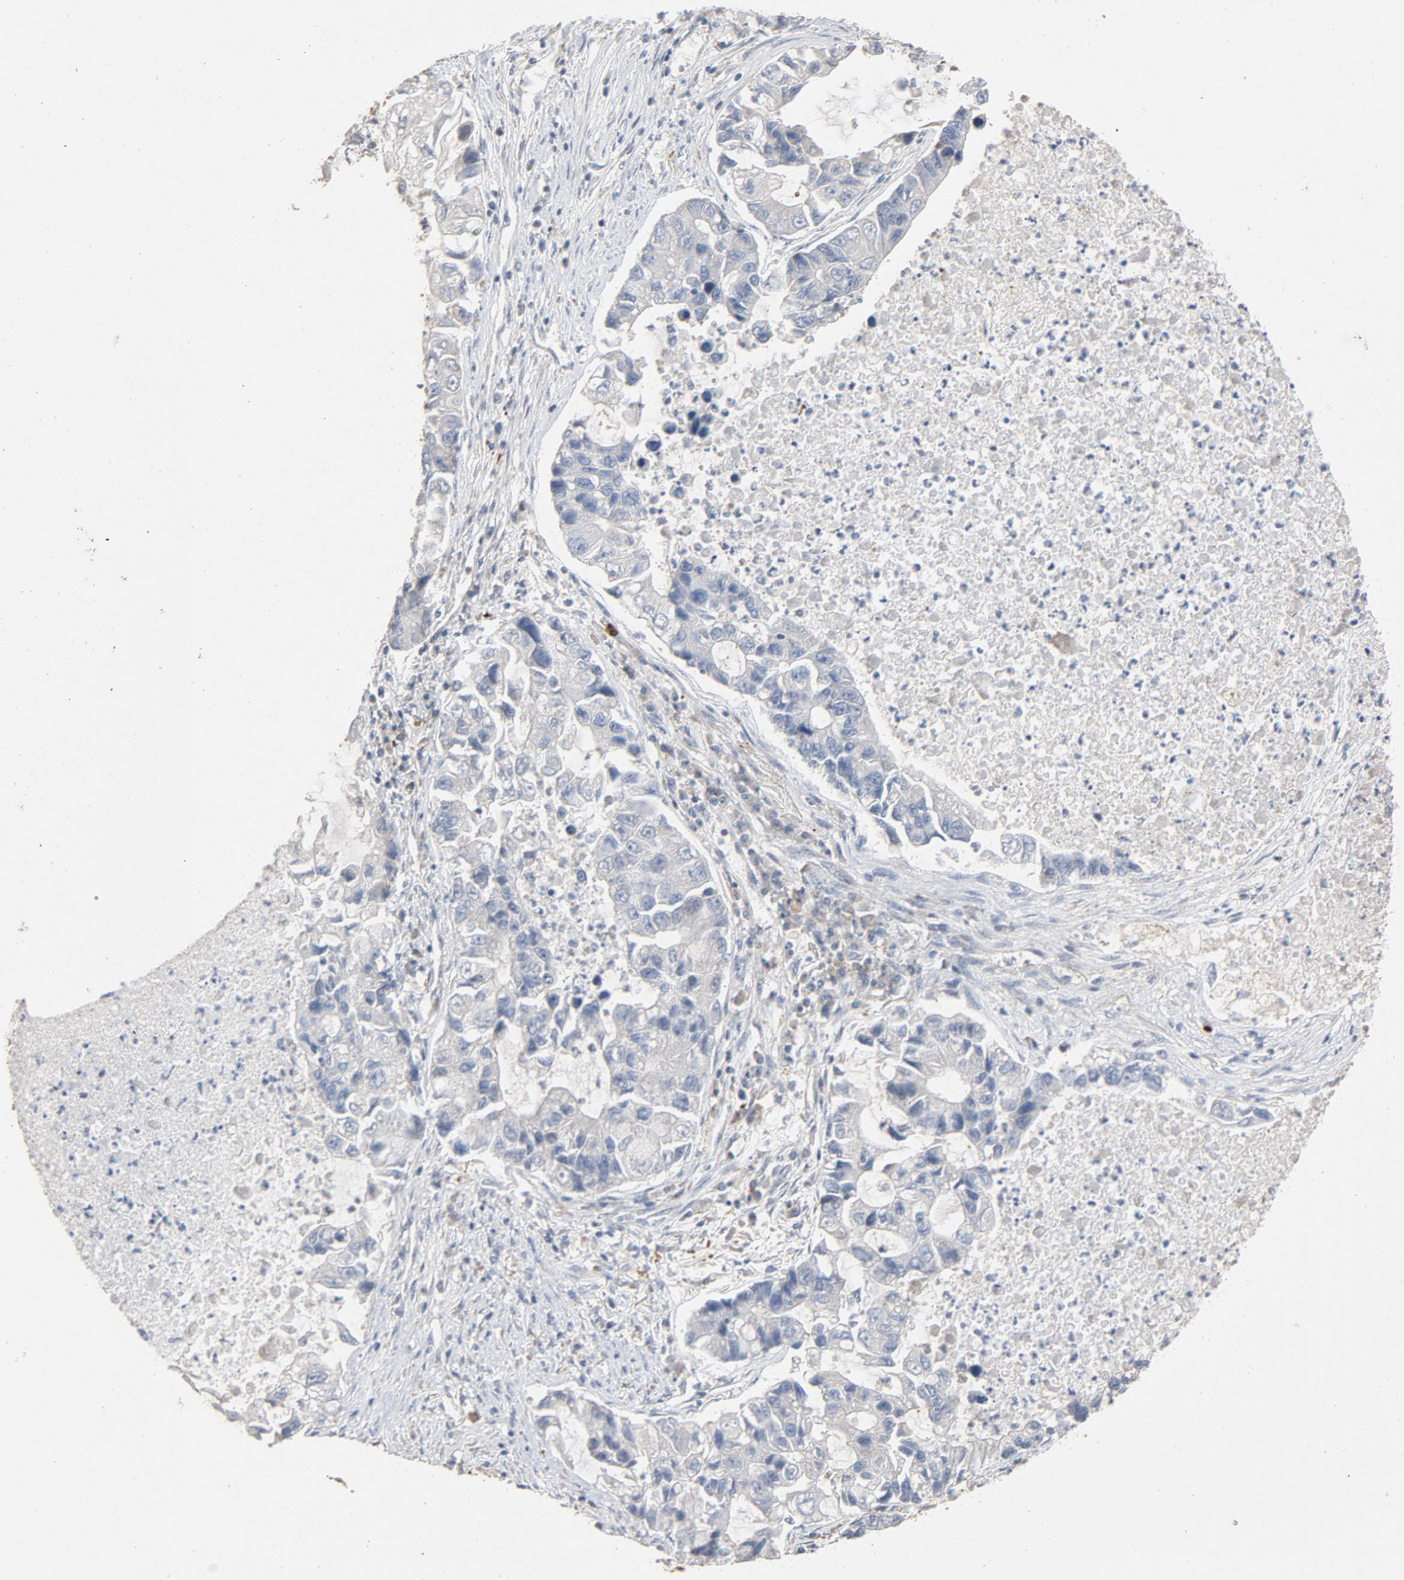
{"staining": {"intensity": "negative", "quantity": "none", "location": "none"}, "tissue": "lung cancer", "cell_type": "Tumor cells", "image_type": "cancer", "snomed": [{"axis": "morphology", "description": "Adenocarcinoma, NOS"}, {"axis": "topography", "description": "Lung"}], "caption": "Histopathology image shows no significant protein staining in tumor cells of adenocarcinoma (lung).", "gene": "CDK6", "patient": {"sex": "female", "age": 51}}